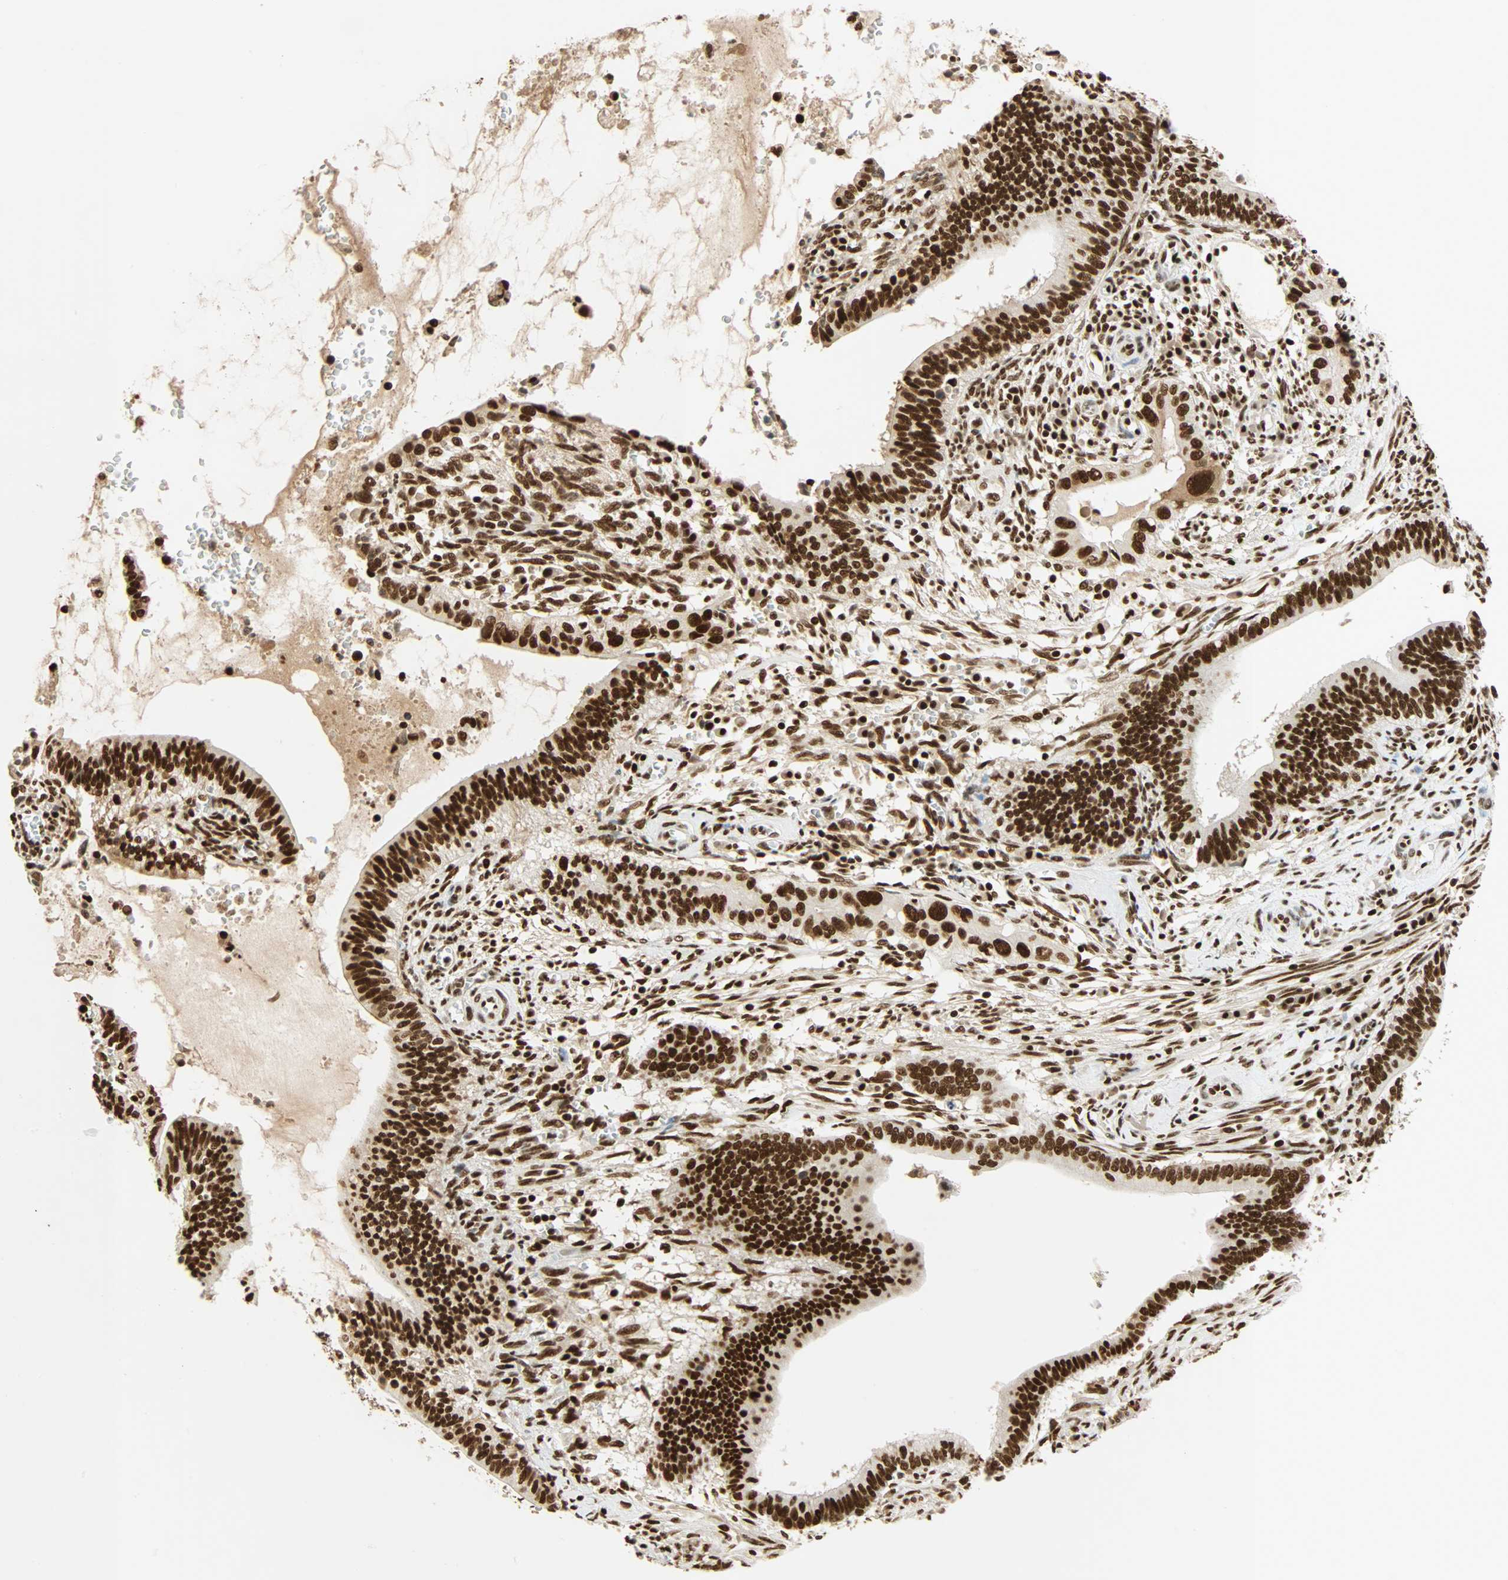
{"staining": {"intensity": "strong", "quantity": ">75%", "location": "nuclear"}, "tissue": "cervical cancer", "cell_type": "Tumor cells", "image_type": "cancer", "snomed": [{"axis": "morphology", "description": "Adenocarcinoma, NOS"}, {"axis": "topography", "description": "Cervix"}], "caption": "Brown immunohistochemical staining in human cervical cancer displays strong nuclear expression in about >75% of tumor cells.", "gene": "CDK12", "patient": {"sex": "female", "age": 44}}